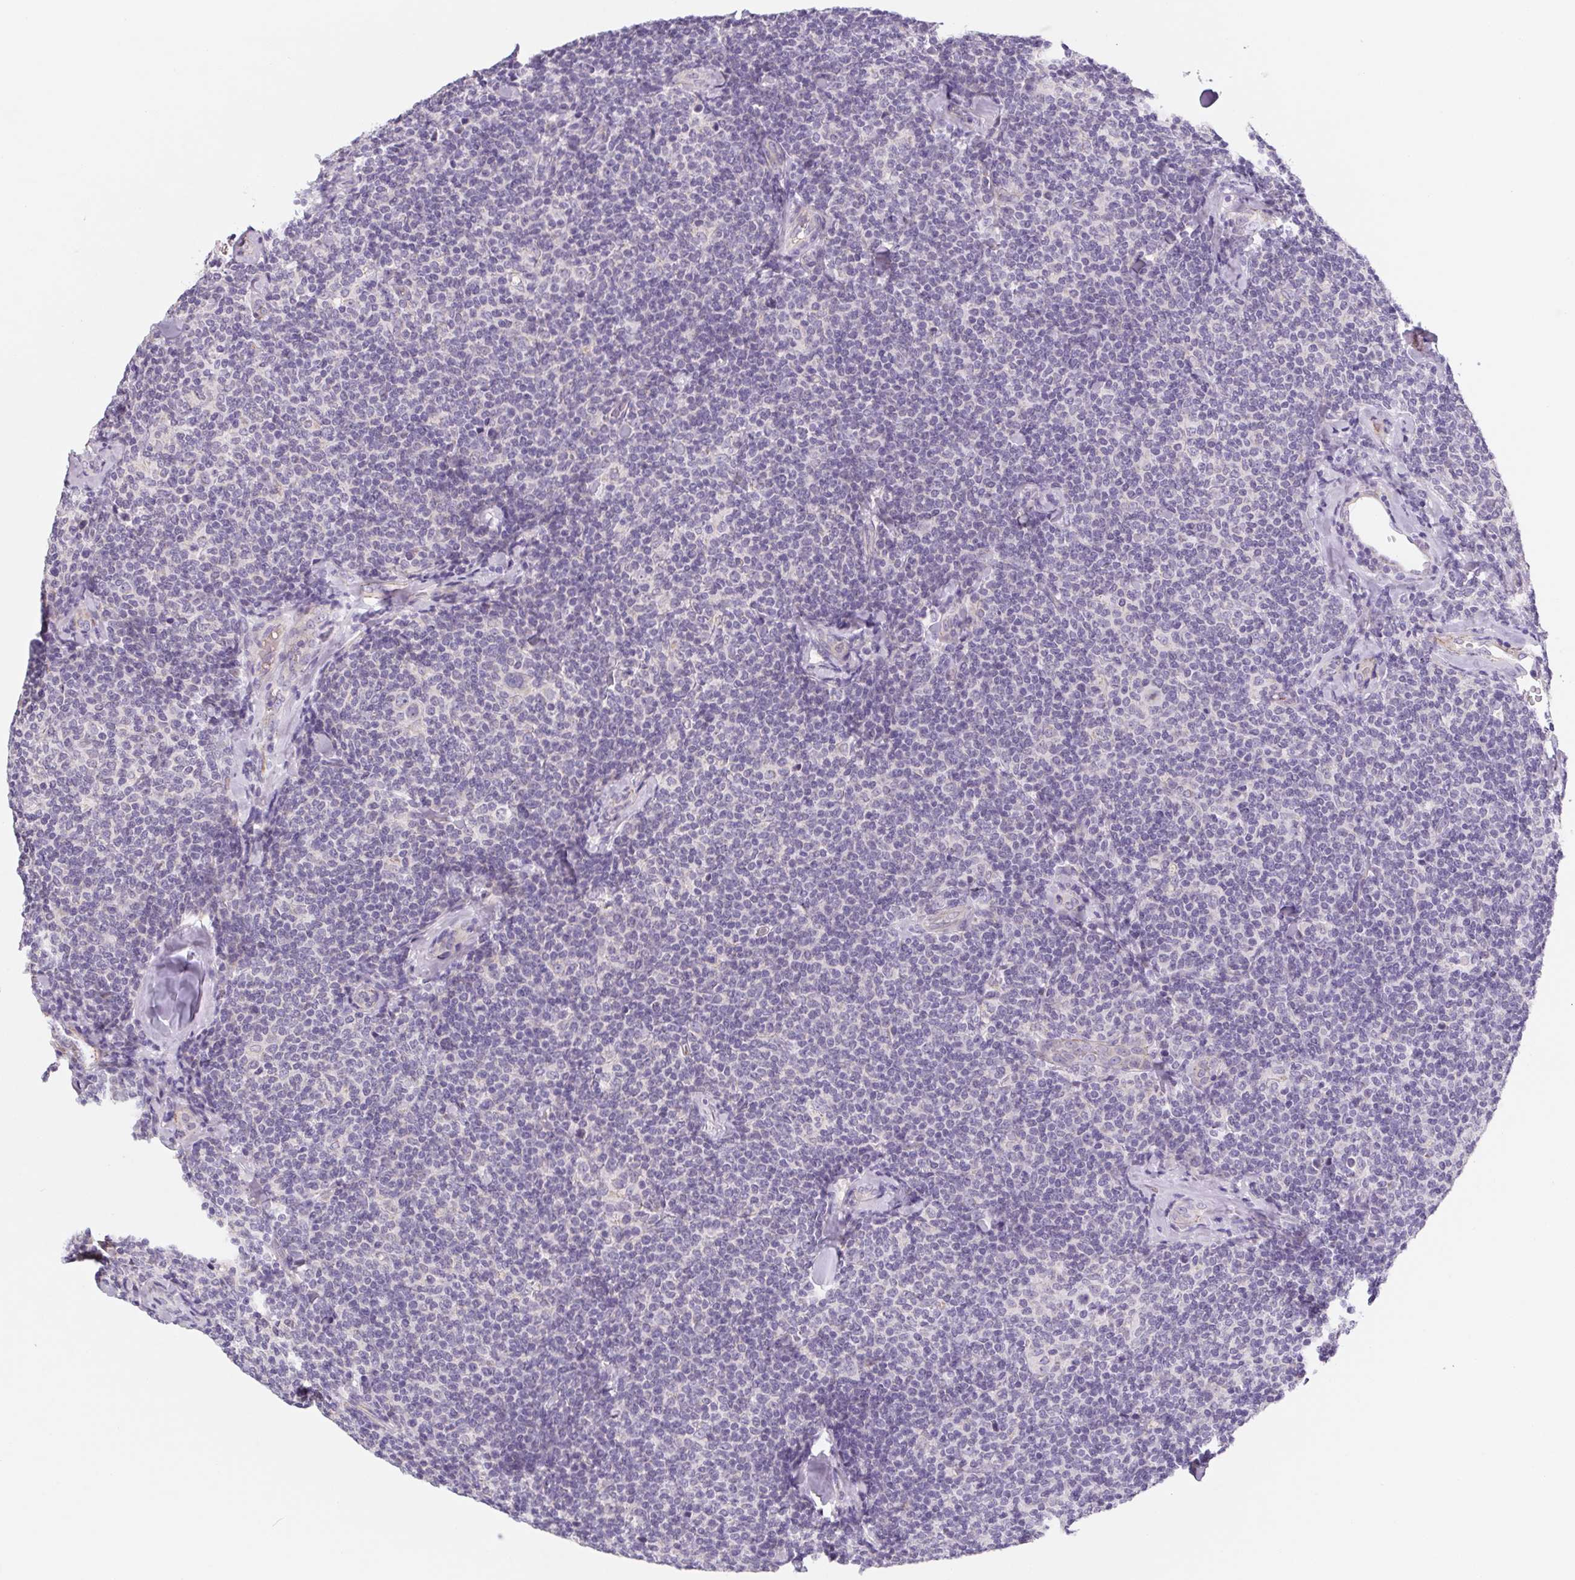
{"staining": {"intensity": "negative", "quantity": "none", "location": "none"}, "tissue": "lymphoma", "cell_type": "Tumor cells", "image_type": "cancer", "snomed": [{"axis": "morphology", "description": "Malignant lymphoma, non-Hodgkin's type, Low grade"}, {"axis": "topography", "description": "Lymph node"}], "caption": "This histopathology image is of malignant lymphoma, non-Hodgkin's type (low-grade) stained with IHC to label a protein in brown with the nuclei are counter-stained blue. There is no staining in tumor cells.", "gene": "LPA", "patient": {"sex": "female", "age": 56}}